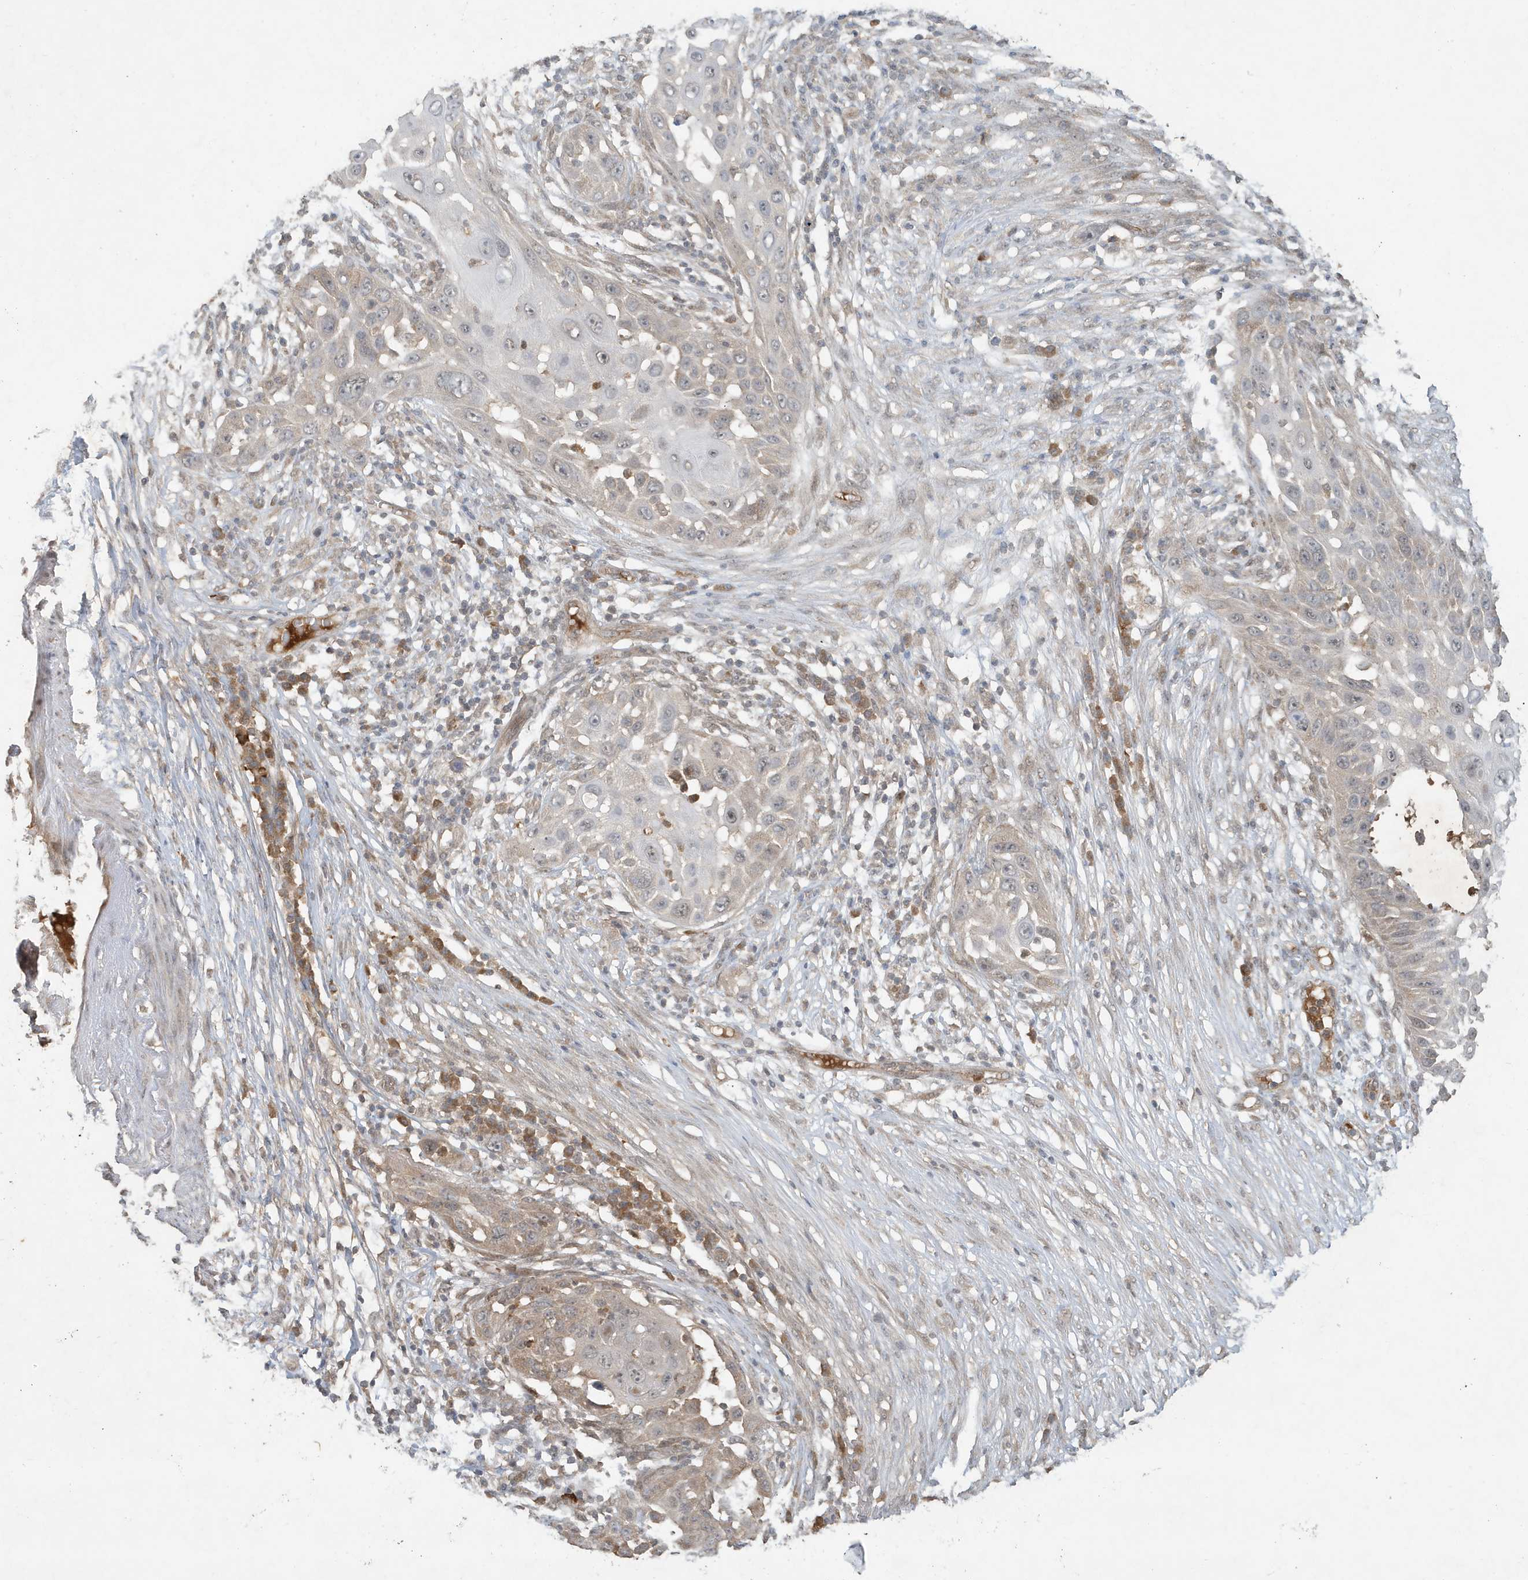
{"staining": {"intensity": "weak", "quantity": "<25%", "location": "cytoplasmic/membranous"}, "tissue": "skin cancer", "cell_type": "Tumor cells", "image_type": "cancer", "snomed": [{"axis": "morphology", "description": "Squamous cell carcinoma, NOS"}, {"axis": "topography", "description": "Skin"}], "caption": "A high-resolution histopathology image shows immunohistochemistry staining of squamous cell carcinoma (skin), which exhibits no significant staining in tumor cells. The staining is performed using DAB brown chromogen with nuclei counter-stained in using hematoxylin.", "gene": "ABCB9", "patient": {"sex": "female", "age": 44}}